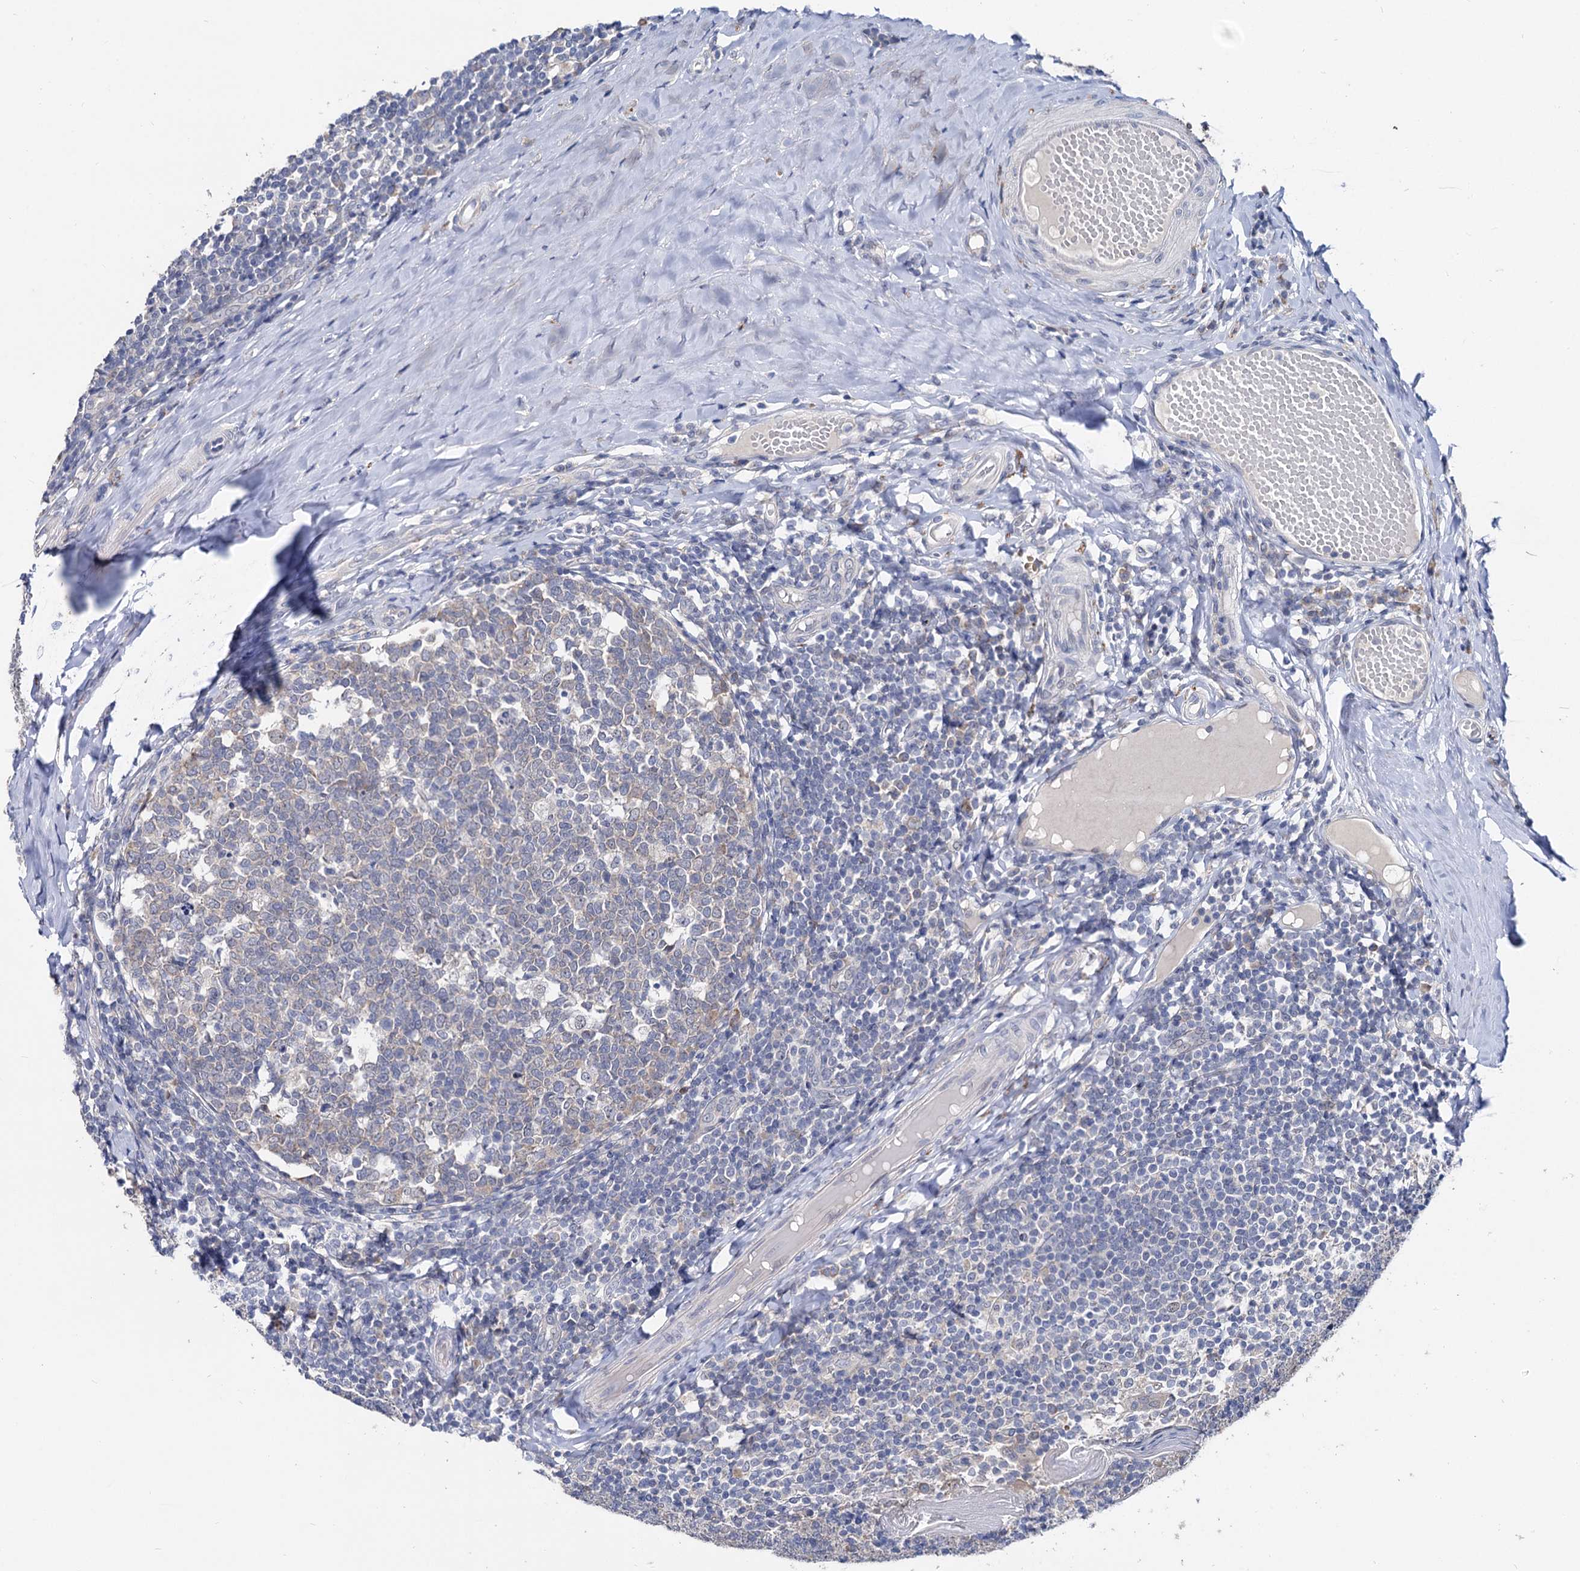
{"staining": {"intensity": "negative", "quantity": "none", "location": "none"}, "tissue": "tonsil", "cell_type": "Germinal center cells", "image_type": "normal", "snomed": [{"axis": "morphology", "description": "Normal tissue, NOS"}, {"axis": "topography", "description": "Tonsil"}], "caption": "Immunohistochemistry (IHC) photomicrograph of normal tonsil stained for a protein (brown), which demonstrates no expression in germinal center cells. The staining is performed using DAB (3,3'-diaminobenzidine) brown chromogen with nuclei counter-stained in using hematoxylin.", "gene": "CAPRIN2", "patient": {"sex": "female", "age": 19}}